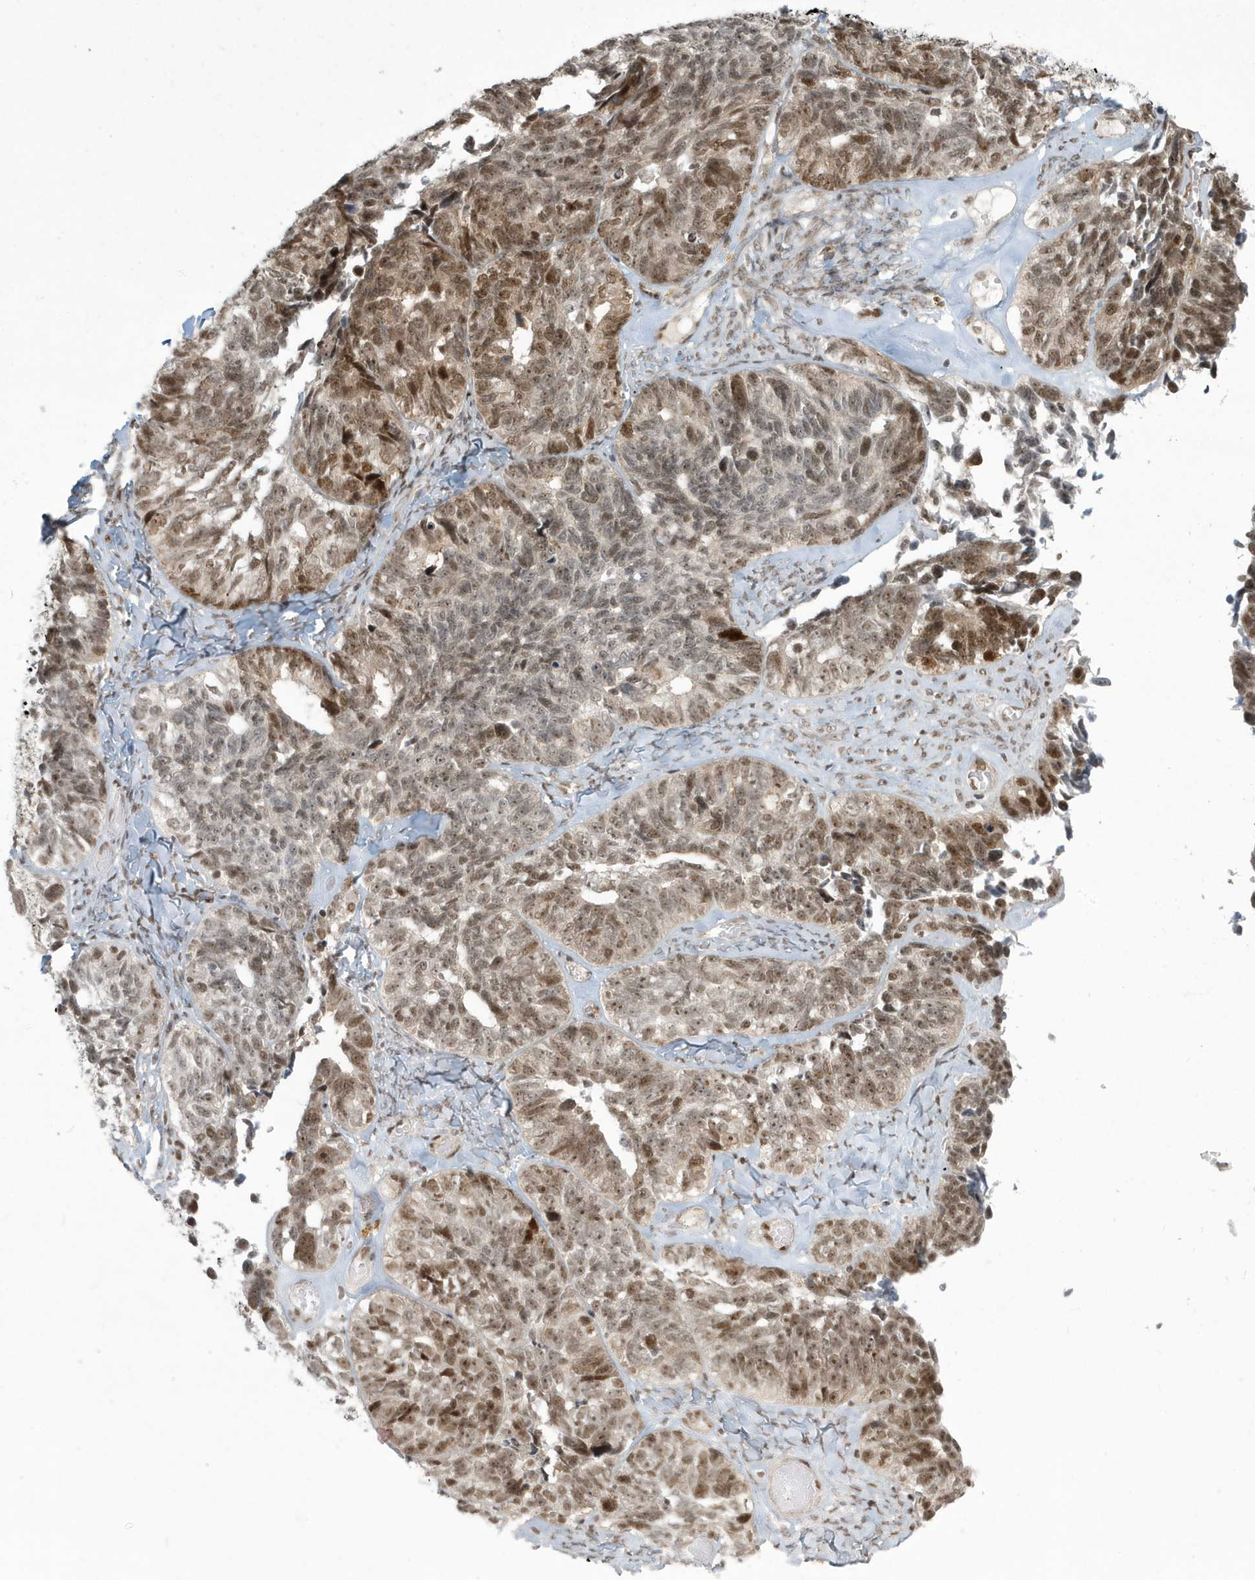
{"staining": {"intensity": "moderate", "quantity": ">75%", "location": "nuclear"}, "tissue": "ovarian cancer", "cell_type": "Tumor cells", "image_type": "cancer", "snomed": [{"axis": "morphology", "description": "Cystadenocarcinoma, serous, NOS"}, {"axis": "topography", "description": "Ovary"}], "caption": "Protein expression analysis of human ovarian cancer (serous cystadenocarcinoma) reveals moderate nuclear positivity in about >75% of tumor cells.", "gene": "C1orf52", "patient": {"sex": "female", "age": 79}}